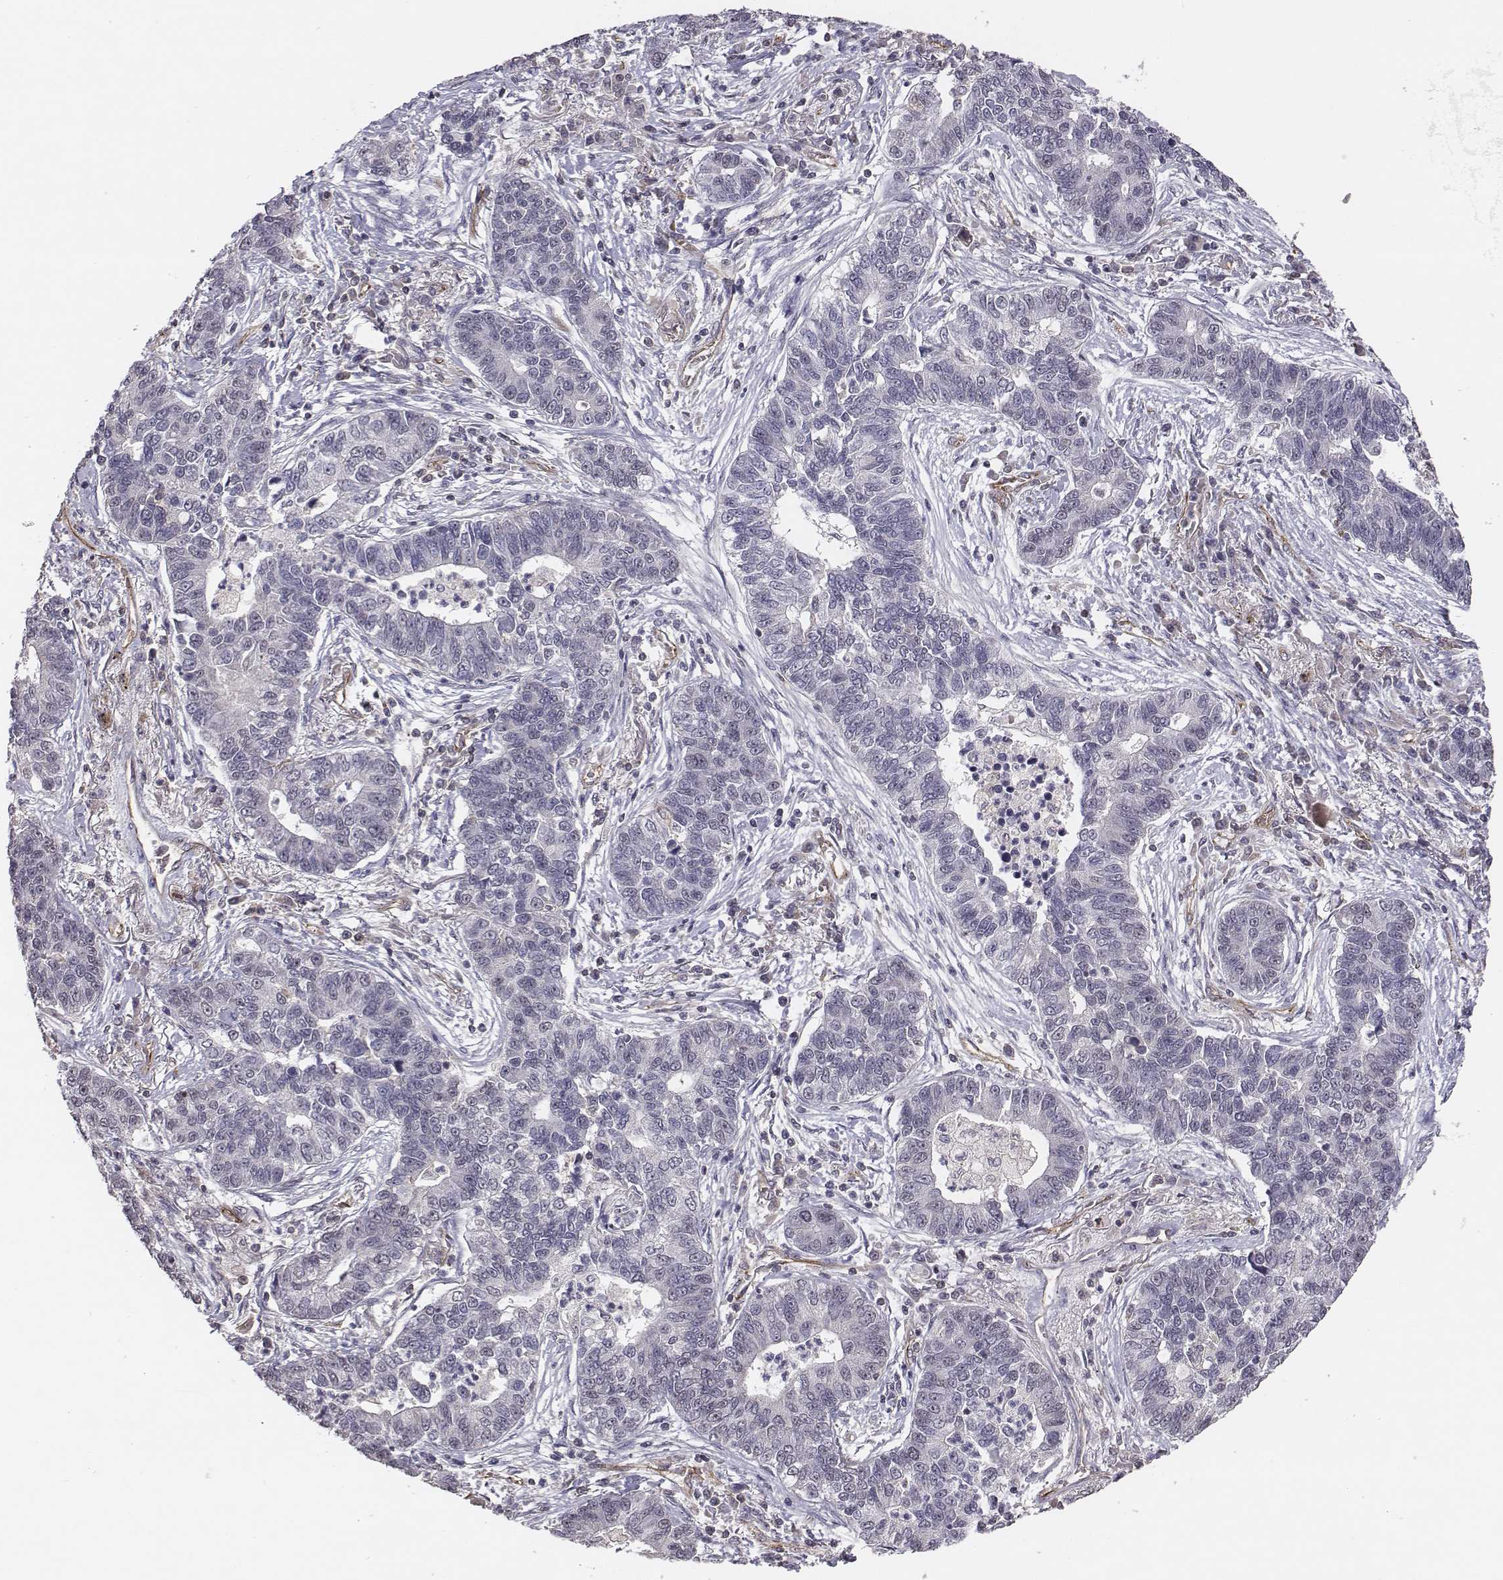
{"staining": {"intensity": "negative", "quantity": "none", "location": "none"}, "tissue": "lung cancer", "cell_type": "Tumor cells", "image_type": "cancer", "snomed": [{"axis": "morphology", "description": "Adenocarcinoma, NOS"}, {"axis": "topography", "description": "Lung"}], "caption": "A high-resolution histopathology image shows IHC staining of lung adenocarcinoma, which reveals no significant positivity in tumor cells.", "gene": "PTPRG", "patient": {"sex": "female", "age": 57}}